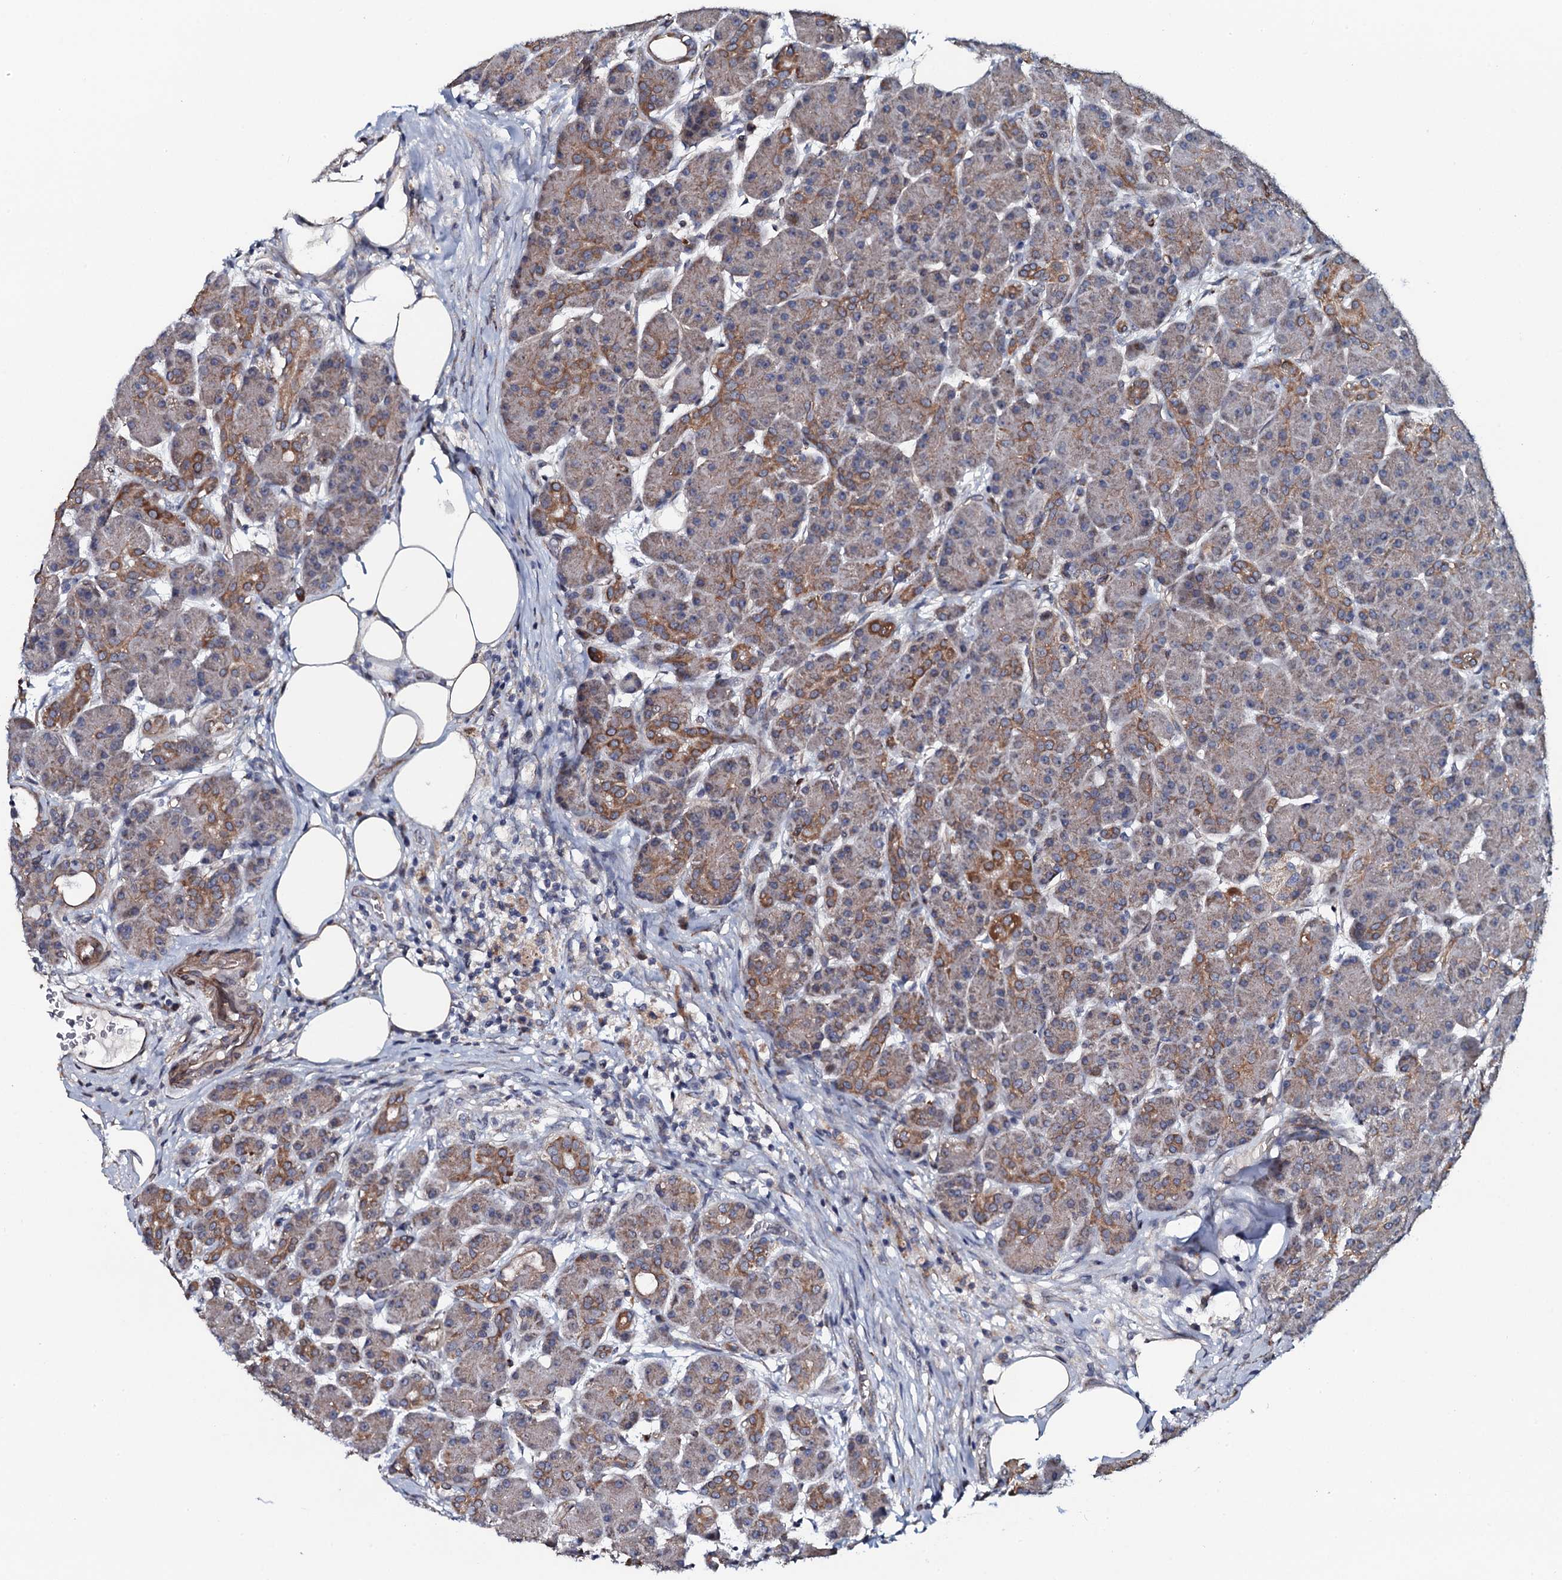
{"staining": {"intensity": "moderate", "quantity": "25%-75%", "location": "cytoplasmic/membranous"}, "tissue": "pancreas", "cell_type": "Exocrine glandular cells", "image_type": "normal", "snomed": [{"axis": "morphology", "description": "Normal tissue, NOS"}, {"axis": "topography", "description": "Pancreas"}], "caption": "About 25%-75% of exocrine glandular cells in normal pancreas reveal moderate cytoplasmic/membranous protein staining as visualized by brown immunohistochemical staining.", "gene": "KCTD4", "patient": {"sex": "male", "age": 63}}